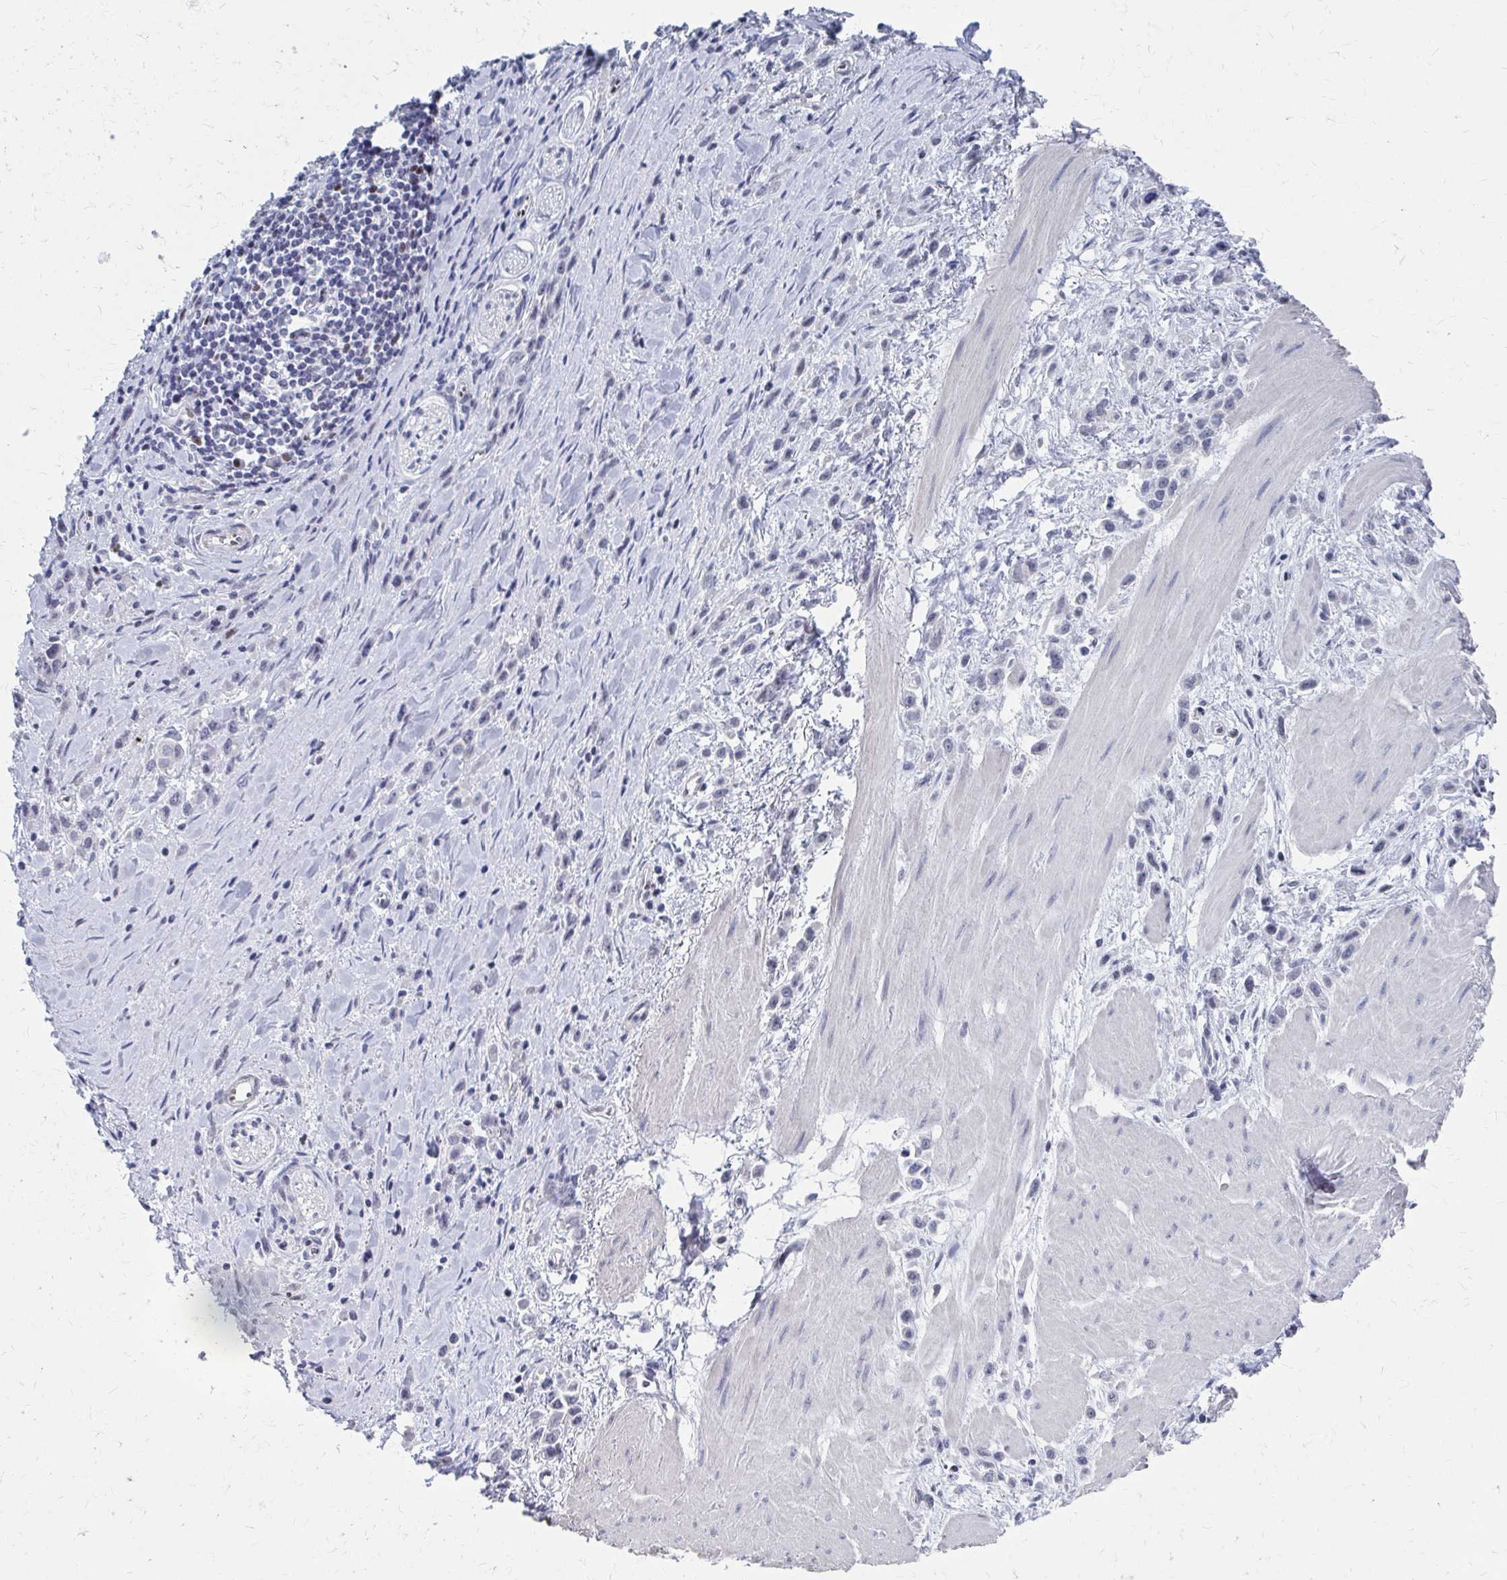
{"staining": {"intensity": "negative", "quantity": "none", "location": "none"}, "tissue": "stomach cancer", "cell_type": "Tumor cells", "image_type": "cancer", "snomed": [{"axis": "morphology", "description": "Adenocarcinoma, NOS"}, {"axis": "topography", "description": "Stomach"}], "caption": "Stomach adenocarcinoma stained for a protein using immunohistochemistry (IHC) shows no expression tumor cells.", "gene": "CDIN1", "patient": {"sex": "male", "age": 47}}